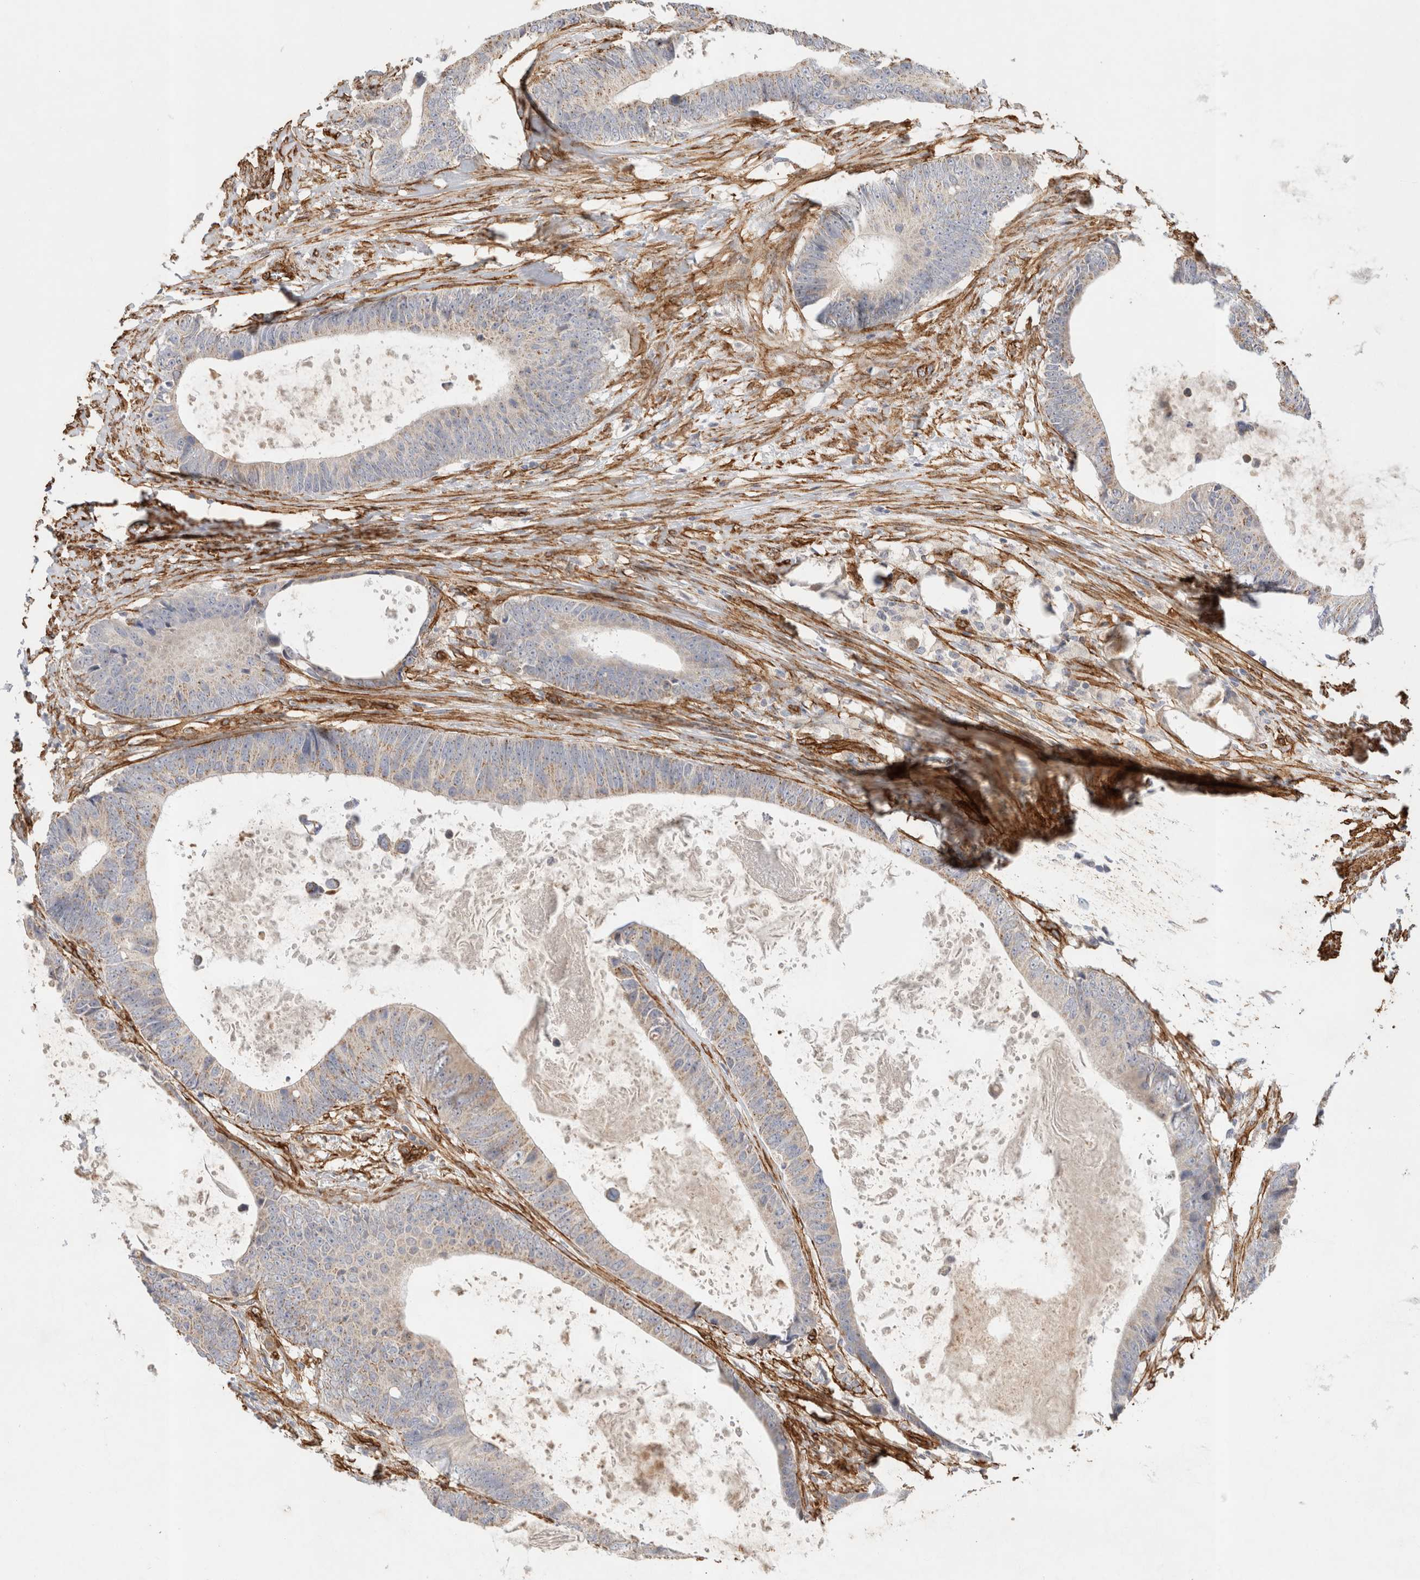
{"staining": {"intensity": "weak", "quantity": "25%-75%", "location": "cytoplasmic/membranous"}, "tissue": "colorectal cancer", "cell_type": "Tumor cells", "image_type": "cancer", "snomed": [{"axis": "morphology", "description": "Adenocarcinoma, NOS"}, {"axis": "topography", "description": "Colon"}], "caption": "Immunohistochemistry (IHC) (DAB) staining of adenocarcinoma (colorectal) shows weak cytoplasmic/membranous protein positivity in about 25%-75% of tumor cells. (IHC, brightfield microscopy, high magnification).", "gene": "JMJD4", "patient": {"sex": "male", "age": 56}}